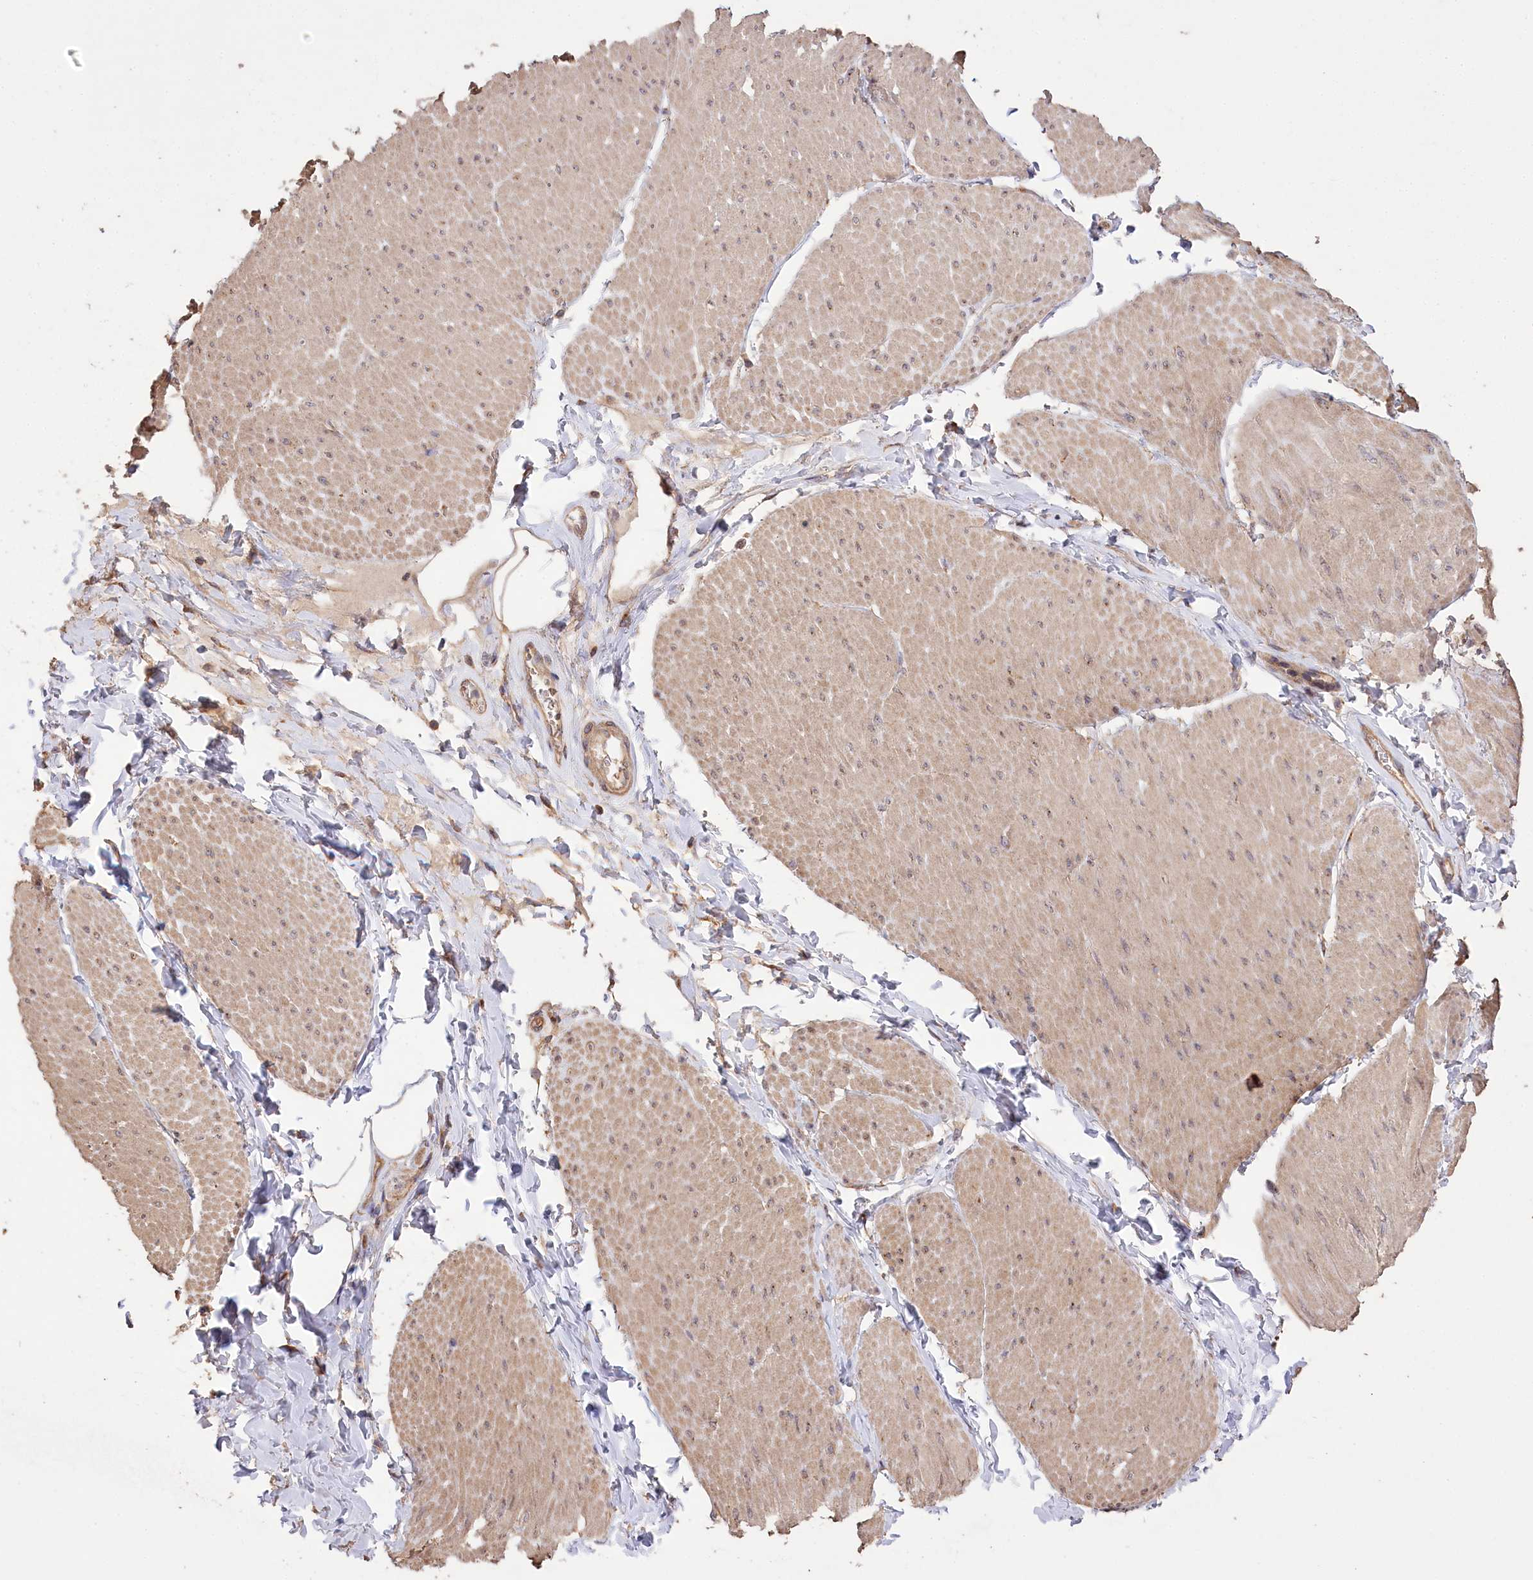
{"staining": {"intensity": "weak", "quantity": ">75%", "location": "cytoplasmic/membranous"}, "tissue": "smooth muscle", "cell_type": "Smooth muscle cells", "image_type": "normal", "snomed": [{"axis": "morphology", "description": "Urothelial carcinoma, High grade"}, {"axis": "topography", "description": "Urinary bladder"}], "caption": "Benign smooth muscle displays weak cytoplasmic/membranous staining in about >75% of smooth muscle cells (DAB (3,3'-diaminobenzidine) IHC, brown staining for protein, blue staining for nuclei)..", "gene": "PRSS53", "patient": {"sex": "male", "age": 46}}